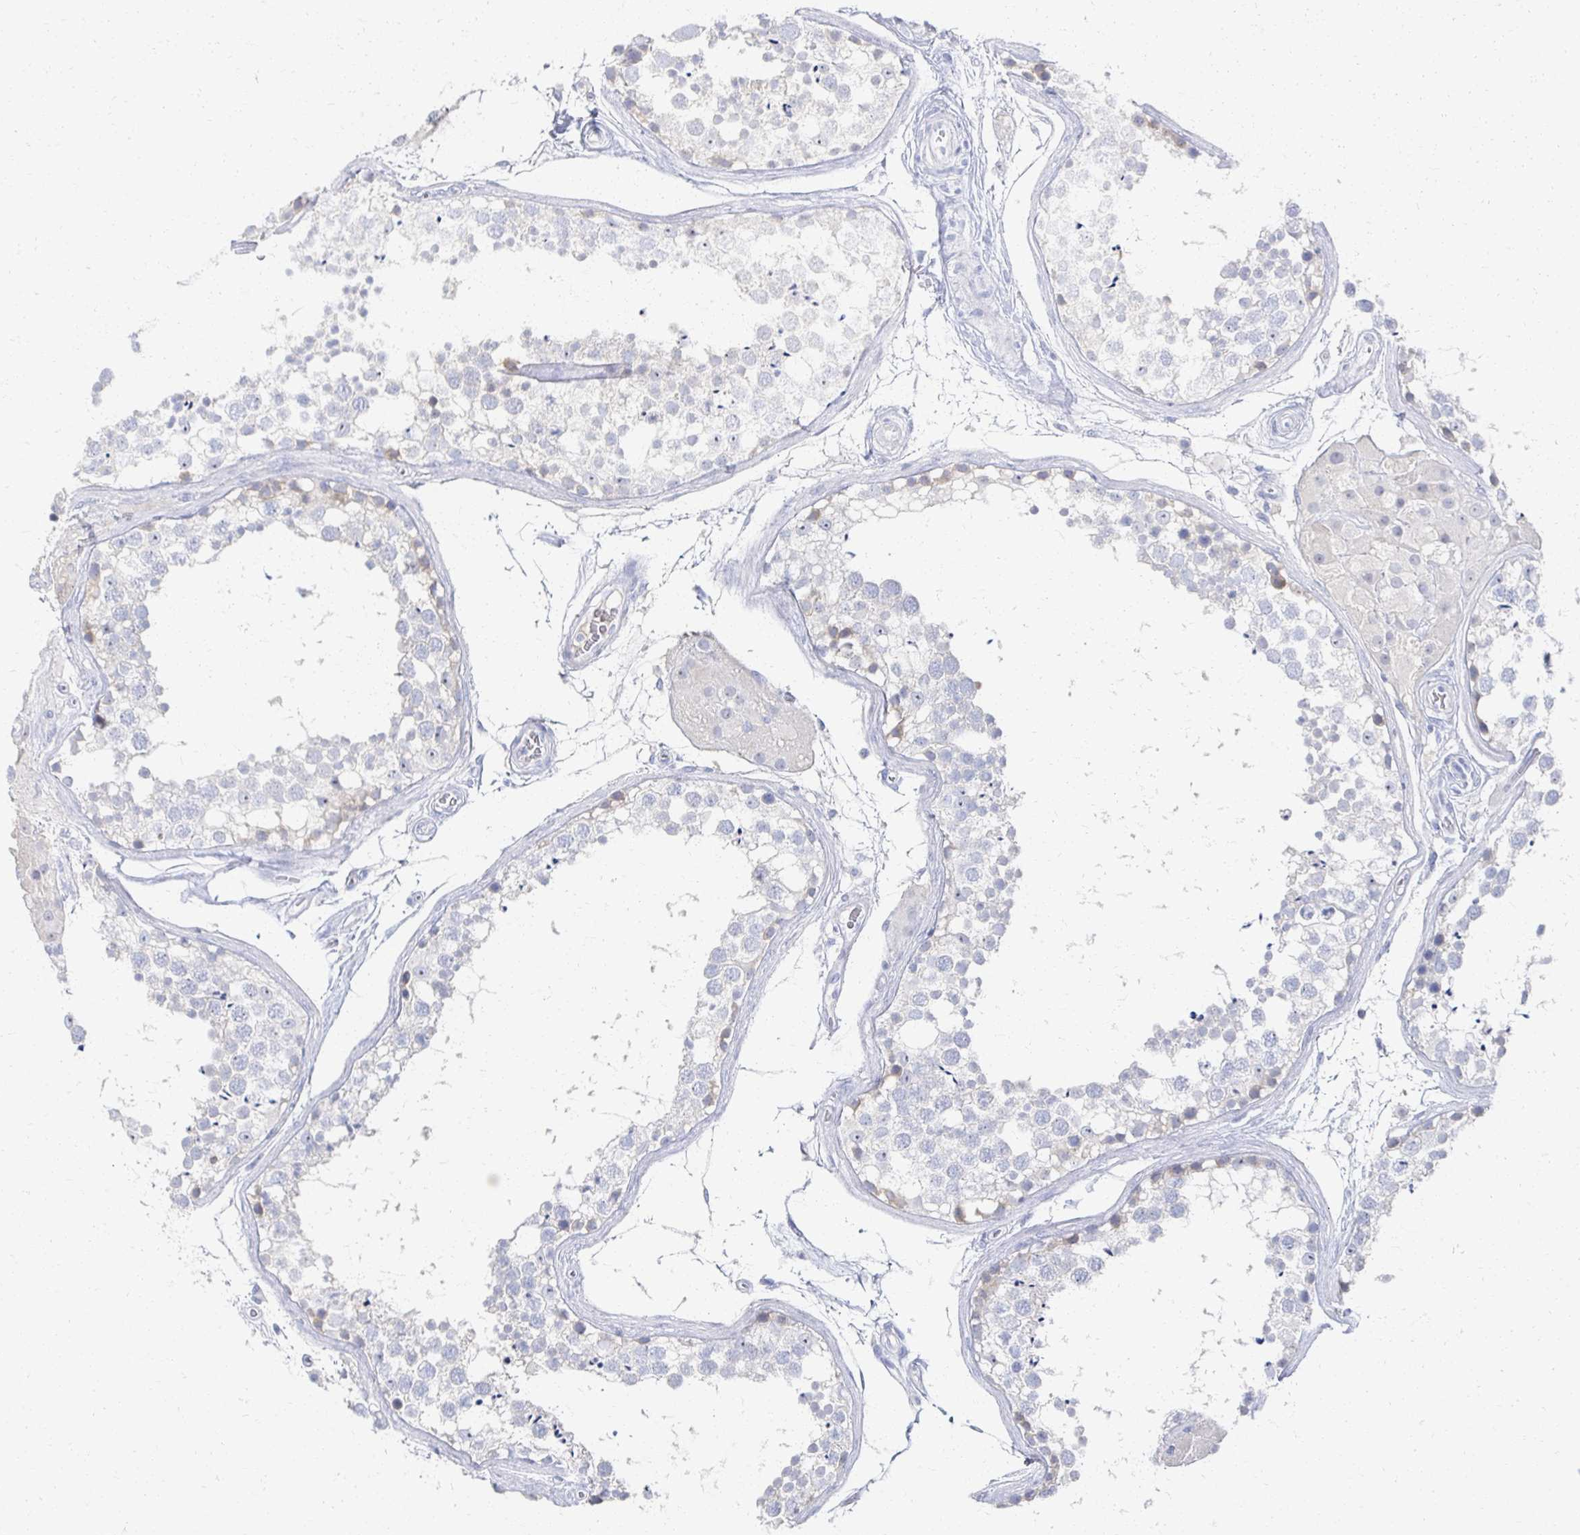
{"staining": {"intensity": "weak", "quantity": "<25%", "location": "cytoplasmic/membranous"}, "tissue": "testis", "cell_type": "Cells in seminiferous ducts", "image_type": "normal", "snomed": [{"axis": "morphology", "description": "Normal tissue, NOS"}, {"axis": "morphology", "description": "Seminoma, NOS"}, {"axis": "topography", "description": "Testis"}], "caption": "Immunohistochemistry (IHC) image of normal testis stained for a protein (brown), which displays no expression in cells in seminiferous ducts. (Brightfield microscopy of DAB (3,3'-diaminobenzidine) immunohistochemistry (IHC) at high magnification).", "gene": "PRR20A", "patient": {"sex": "male", "age": 65}}